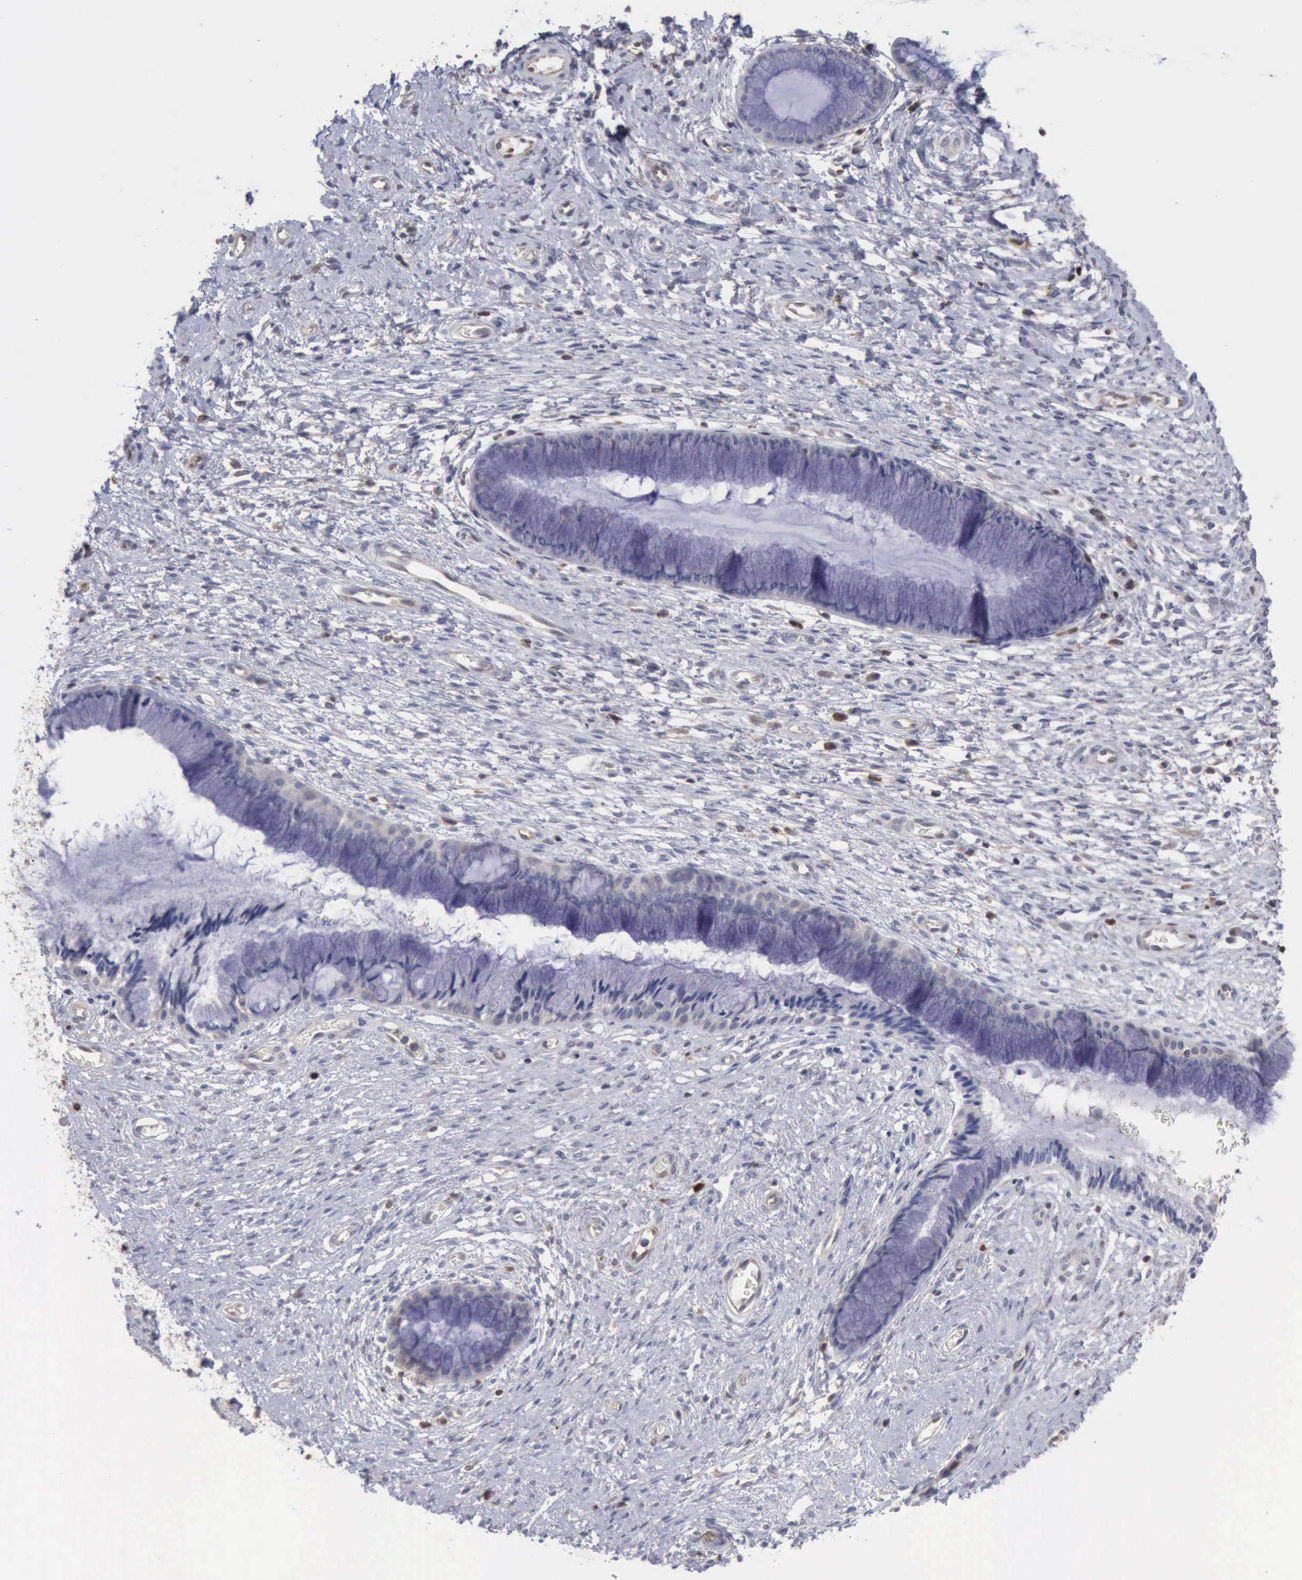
{"staining": {"intensity": "negative", "quantity": "none", "location": "none"}, "tissue": "cervix", "cell_type": "Glandular cells", "image_type": "normal", "snomed": [{"axis": "morphology", "description": "Normal tissue, NOS"}, {"axis": "topography", "description": "Cervix"}], "caption": "Immunohistochemistry of benign human cervix exhibits no positivity in glandular cells. (DAB immunohistochemistry (IHC), high magnification).", "gene": "STAT1", "patient": {"sex": "female", "age": 27}}